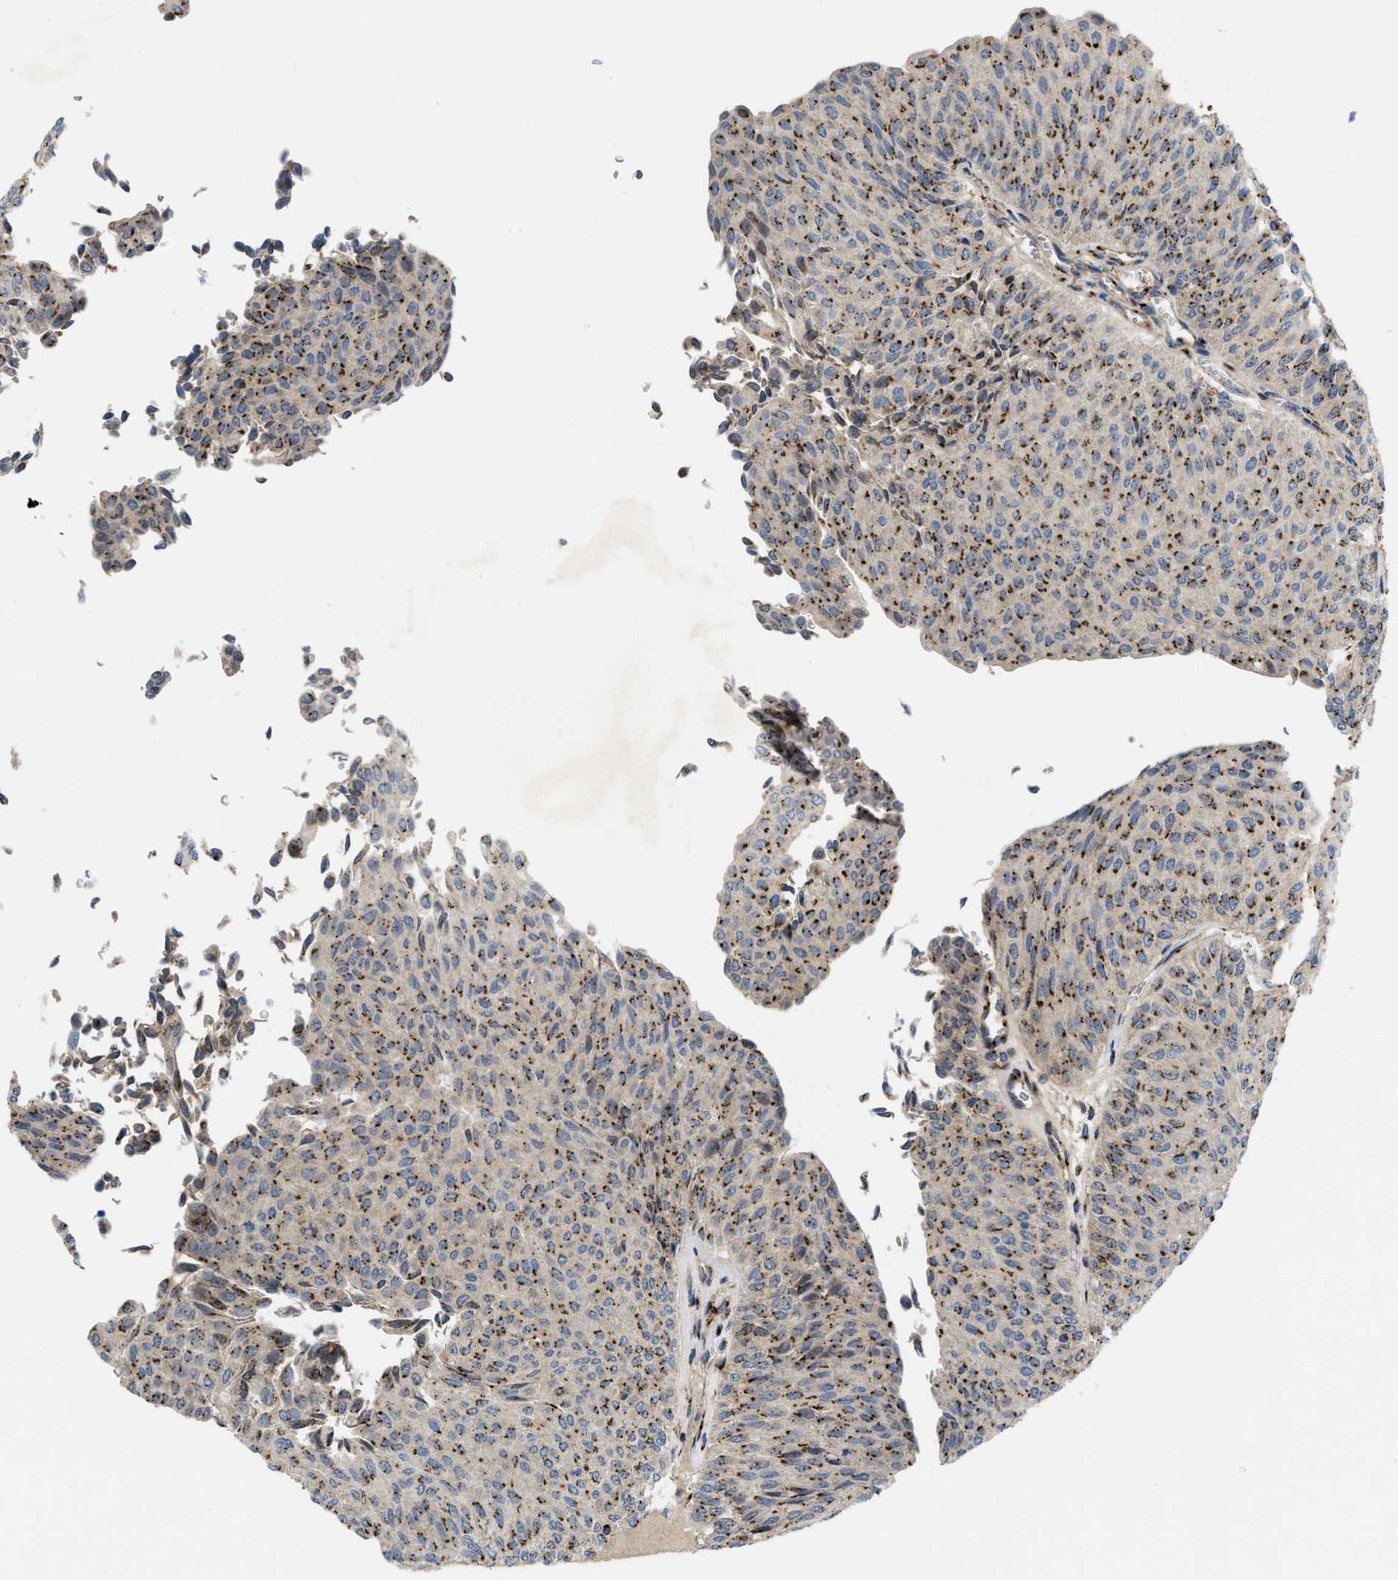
{"staining": {"intensity": "moderate", "quantity": ">75%", "location": "cytoplasmic/membranous"}, "tissue": "urothelial cancer", "cell_type": "Tumor cells", "image_type": "cancer", "snomed": [{"axis": "morphology", "description": "Urothelial carcinoma, Low grade"}, {"axis": "topography", "description": "Urinary bladder"}], "caption": "The histopathology image shows immunohistochemical staining of urothelial cancer. There is moderate cytoplasmic/membranous expression is present in about >75% of tumor cells.", "gene": "ZNF70", "patient": {"sex": "male", "age": 78}}